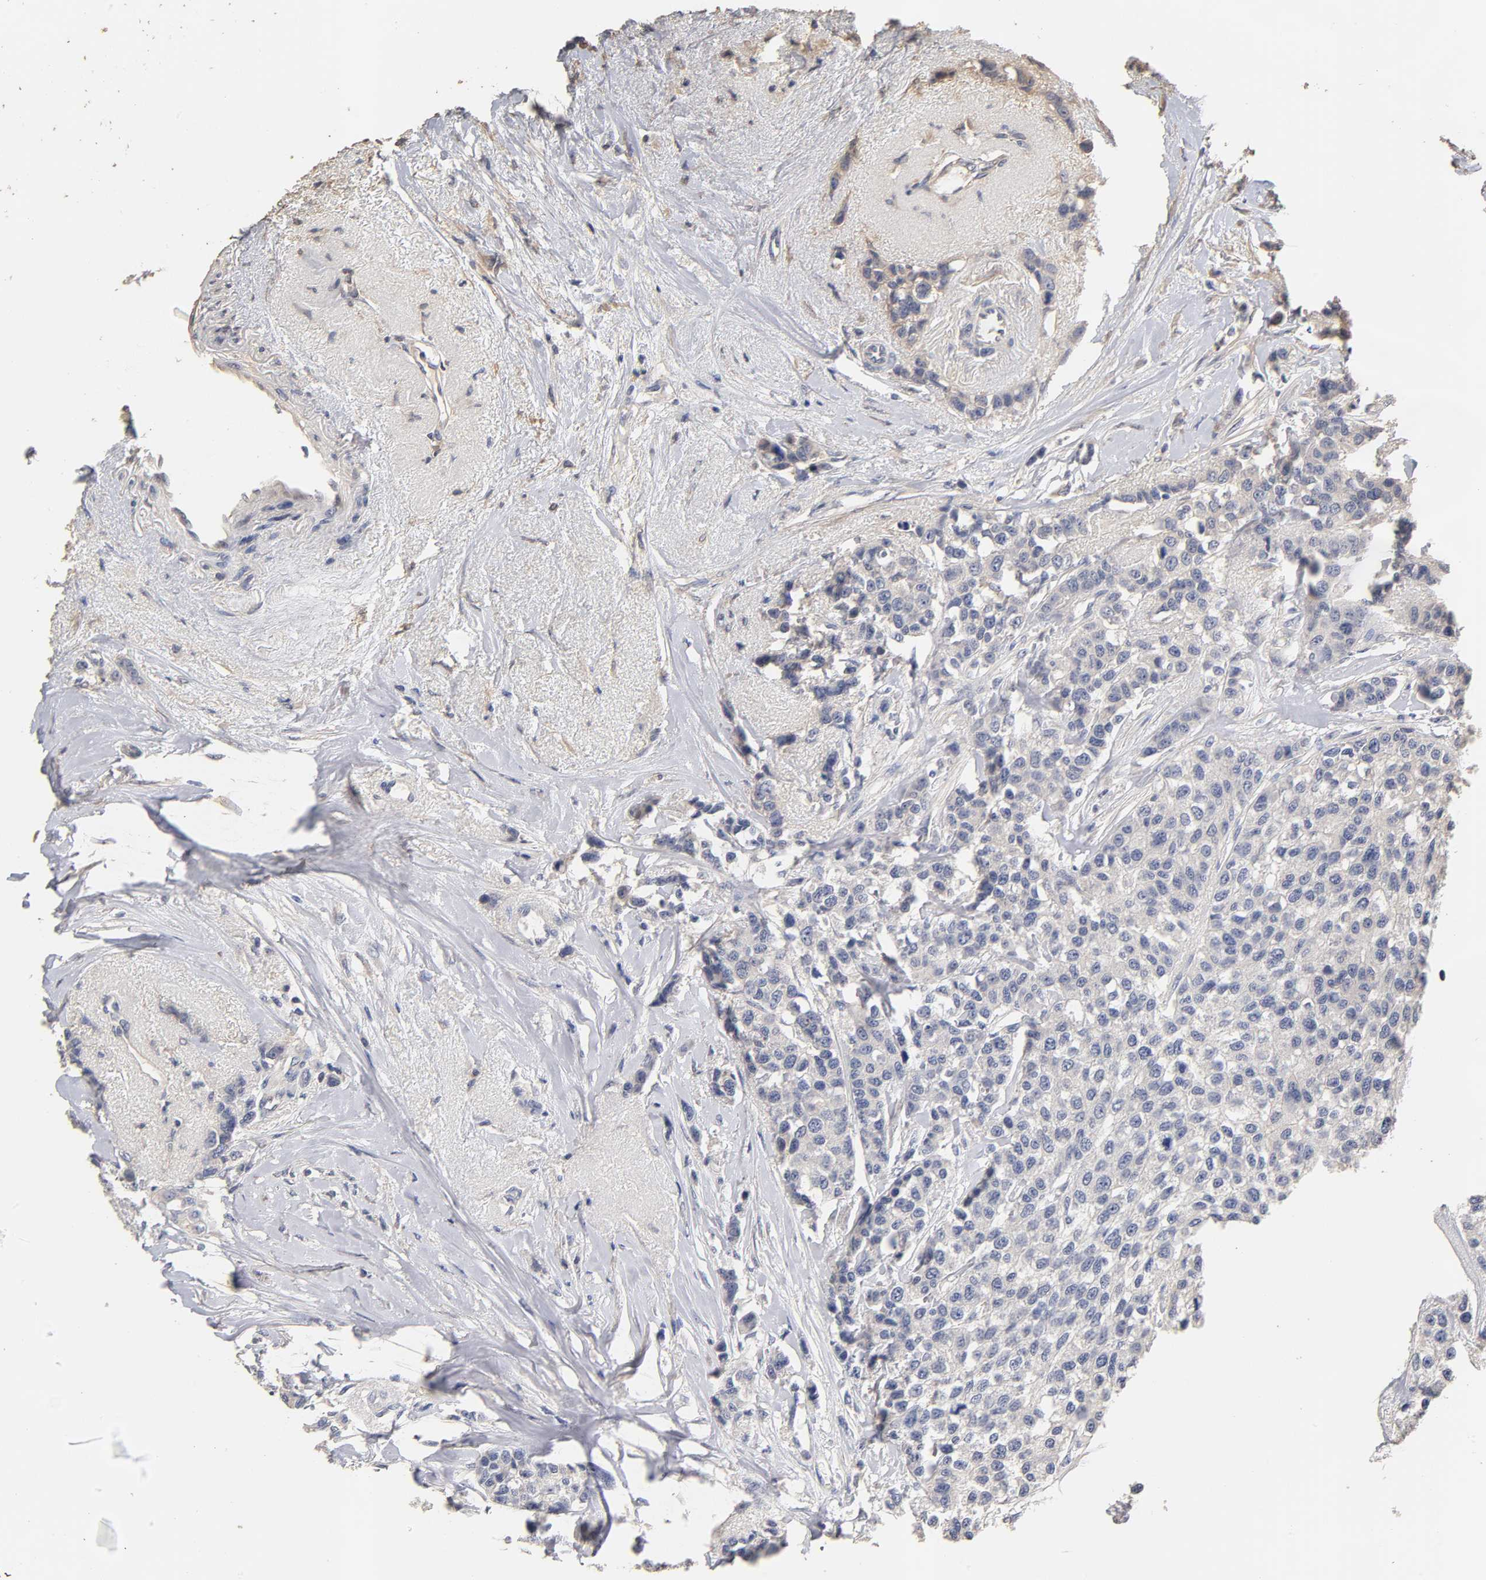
{"staining": {"intensity": "negative", "quantity": "none", "location": "none"}, "tissue": "breast cancer", "cell_type": "Tumor cells", "image_type": "cancer", "snomed": [{"axis": "morphology", "description": "Duct carcinoma"}, {"axis": "topography", "description": "Breast"}], "caption": "A high-resolution image shows IHC staining of breast cancer (invasive ductal carcinoma), which demonstrates no significant staining in tumor cells.", "gene": "VSIG4", "patient": {"sex": "female", "age": 51}}